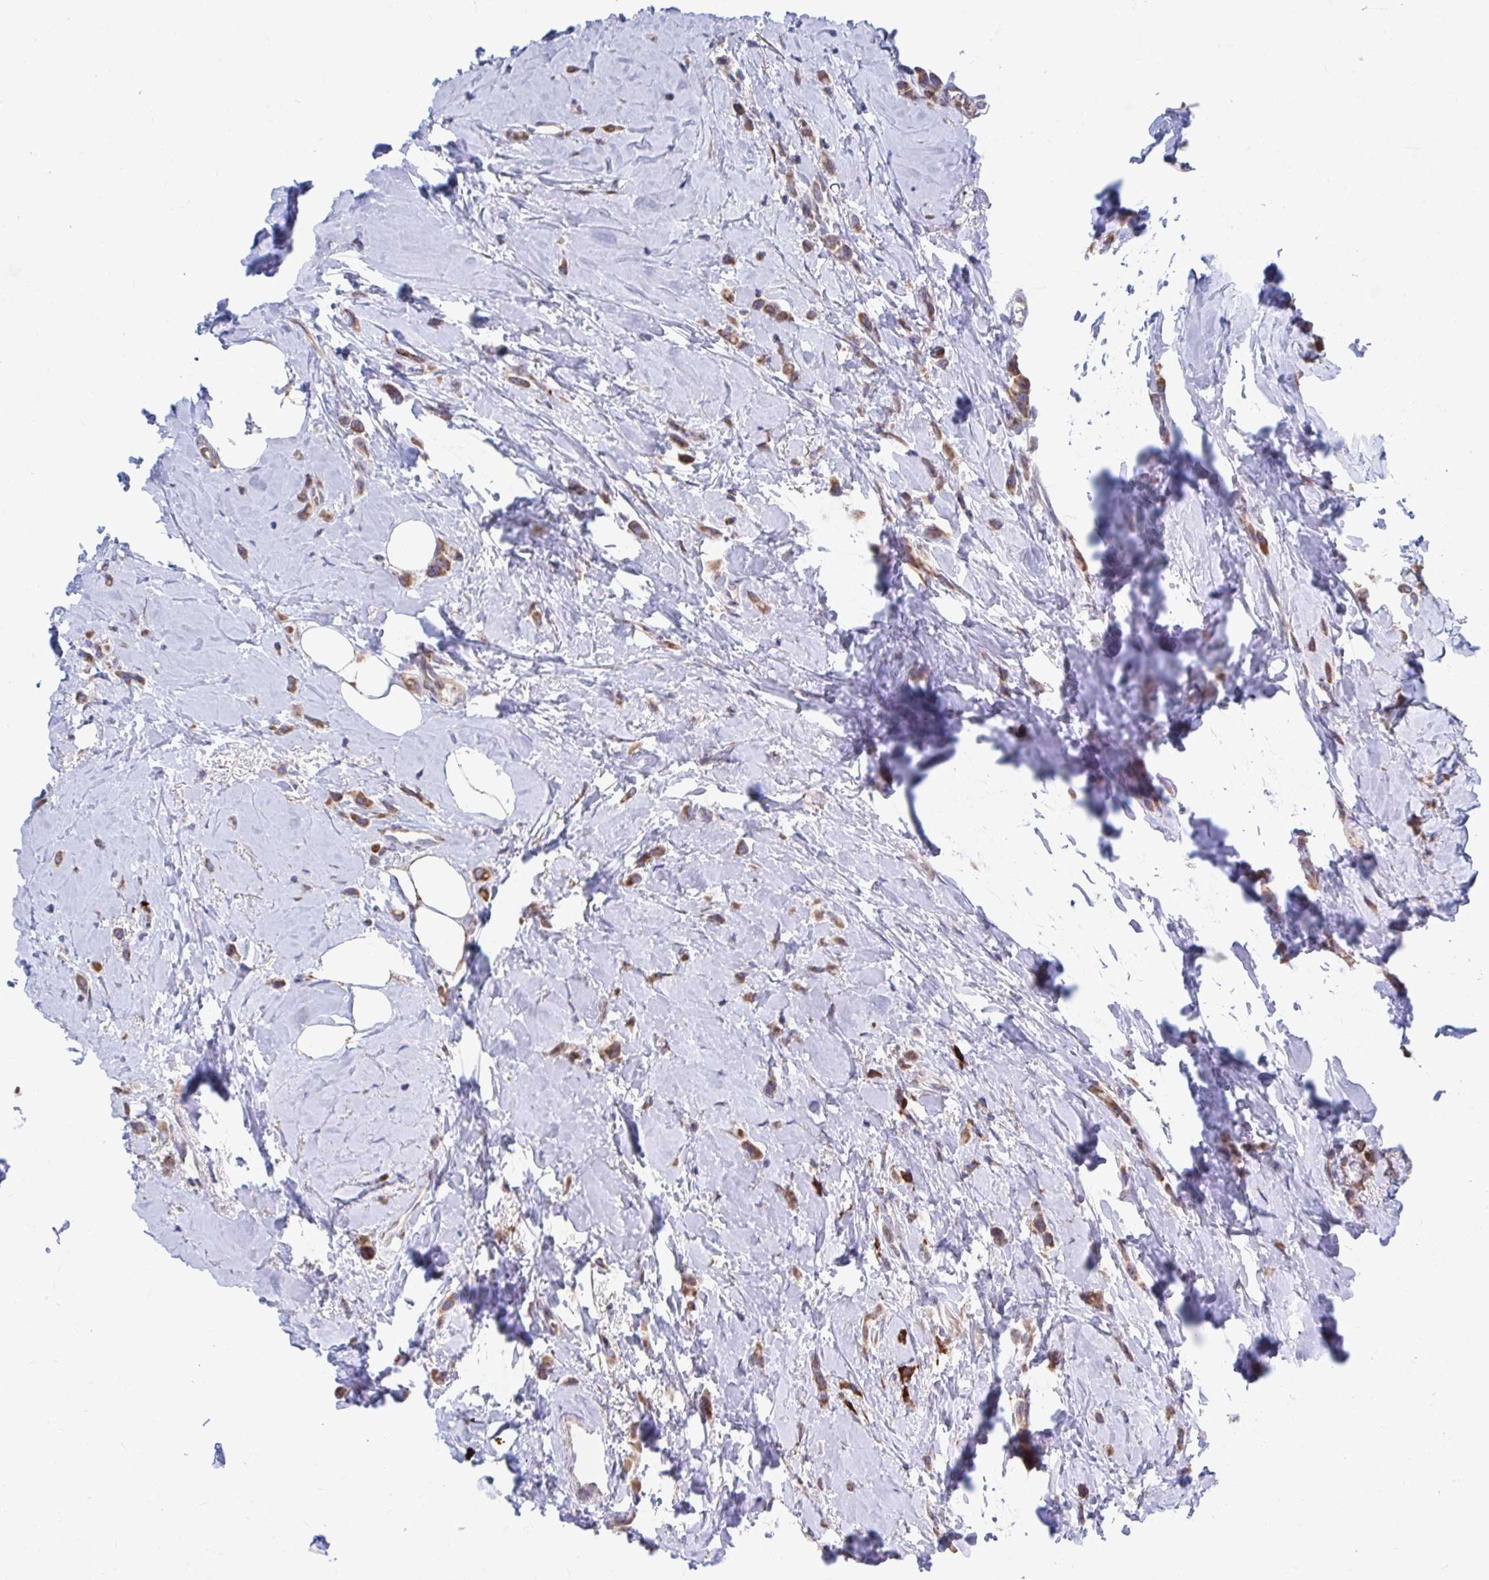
{"staining": {"intensity": "weak", "quantity": ">75%", "location": "cytoplasmic/membranous"}, "tissue": "breast cancer", "cell_type": "Tumor cells", "image_type": "cancer", "snomed": [{"axis": "morphology", "description": "Lobular carcinoma"}, {"axis": "topography", "description": "Breast"}], "caption": "A brown stain highlights weak cytoplasmic/membranous positivity of a protein in lobular carcinoma (breast) tumor cells. (IHC, brightfield microscopy, high magnification).", "gene": "FKBP2", "patient": {"sex": "female", "age": 66}}